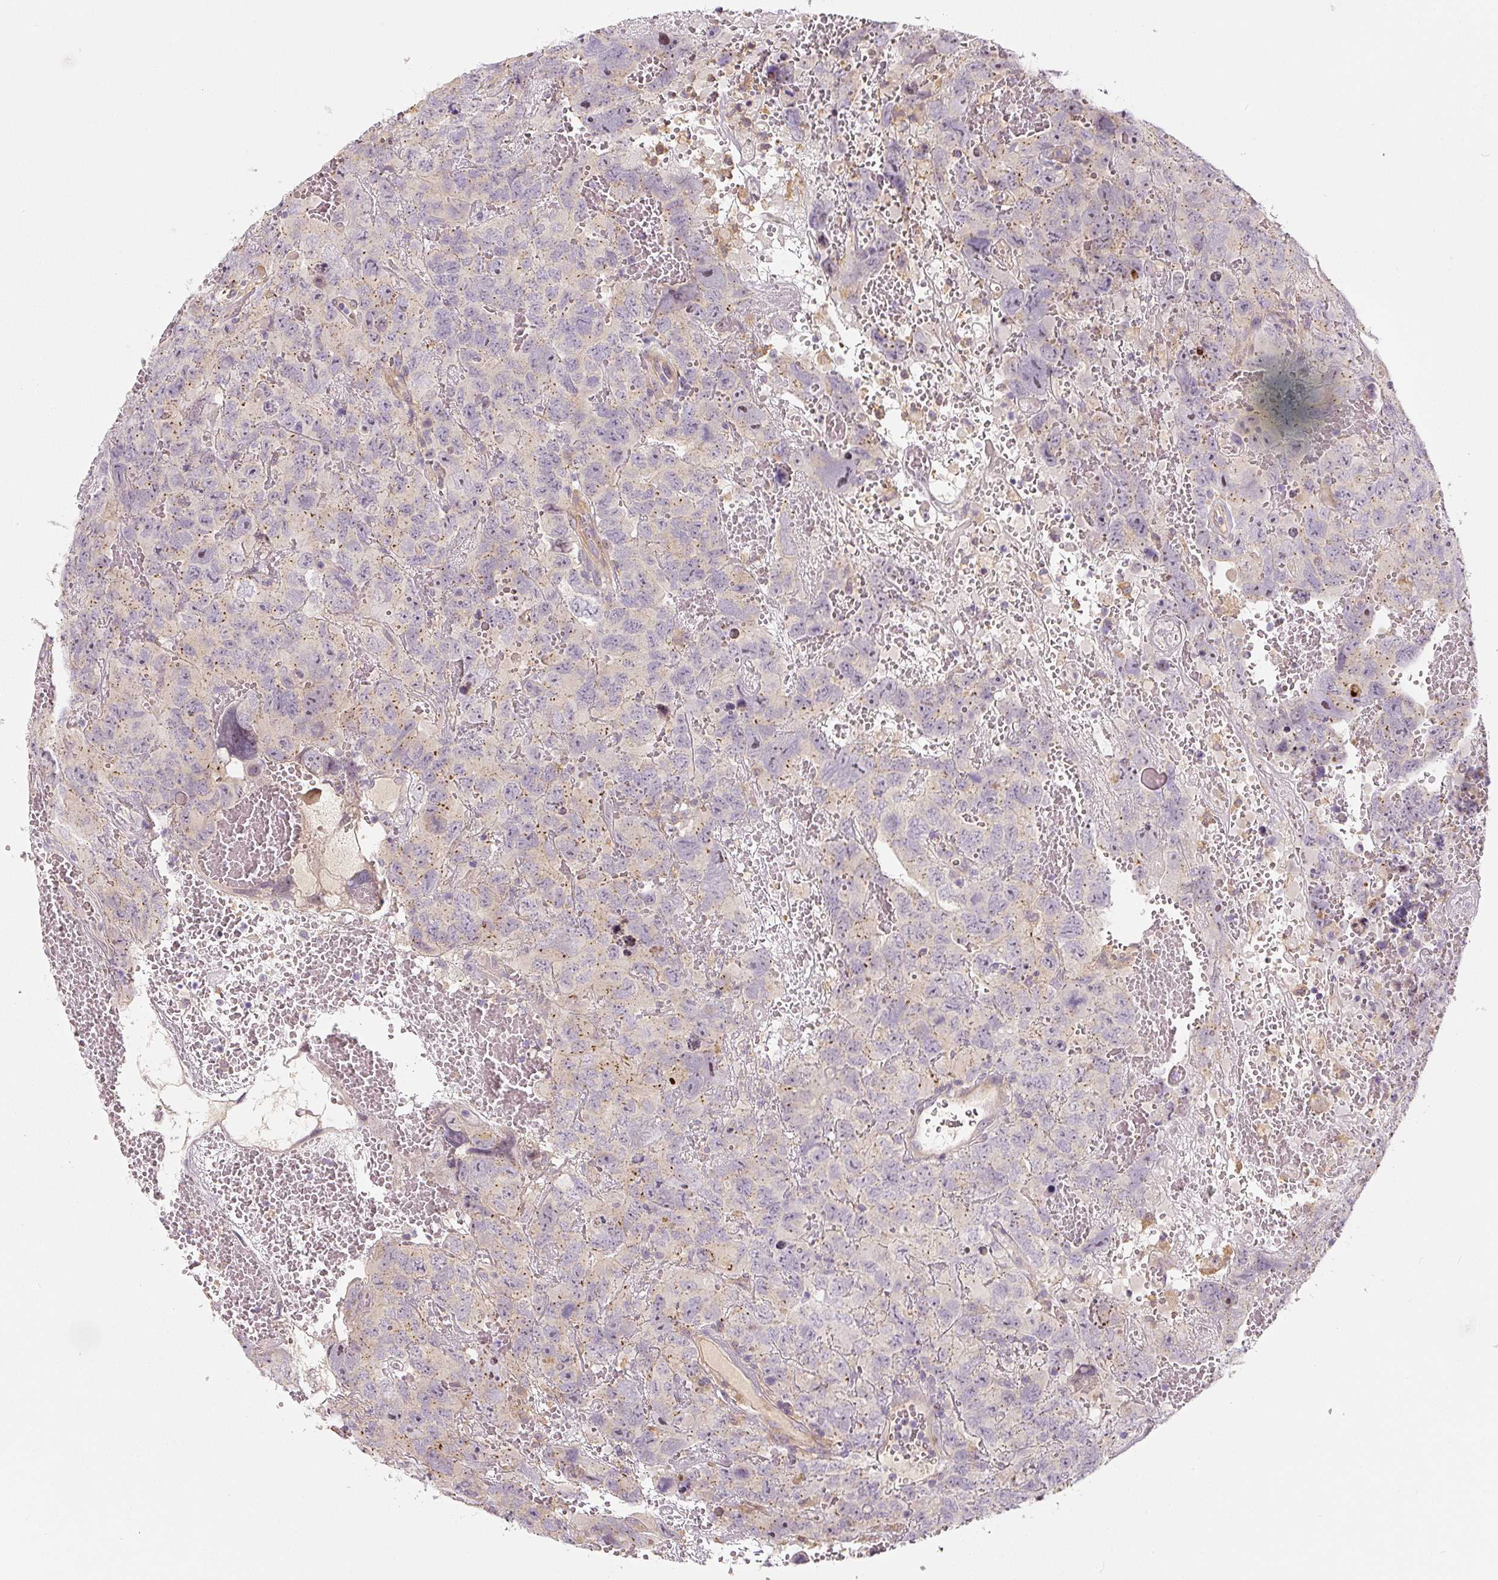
{"staining": {"intensity": "weak", "quantity": "25%-75%", "location": "cytoplasmic/membranous"}, "tissue": "testis cancer", "cell_type": "Tumor cells", "image_type": "cancer", "snomed": [{"axis": "morphology", "description": "Carcinoma, Embryonal, NOS"}, {"axis": "topography", "description": "Testis"}], "caption": "Human embryonal carcinoma (testis) stained with a brown dye displays weak cytoplasmic/membranous positive positivity in approximately 25%-75% of tumor cells.", "gene": "PWWP3B", "patient": {"sex": "male", "age": 45}}